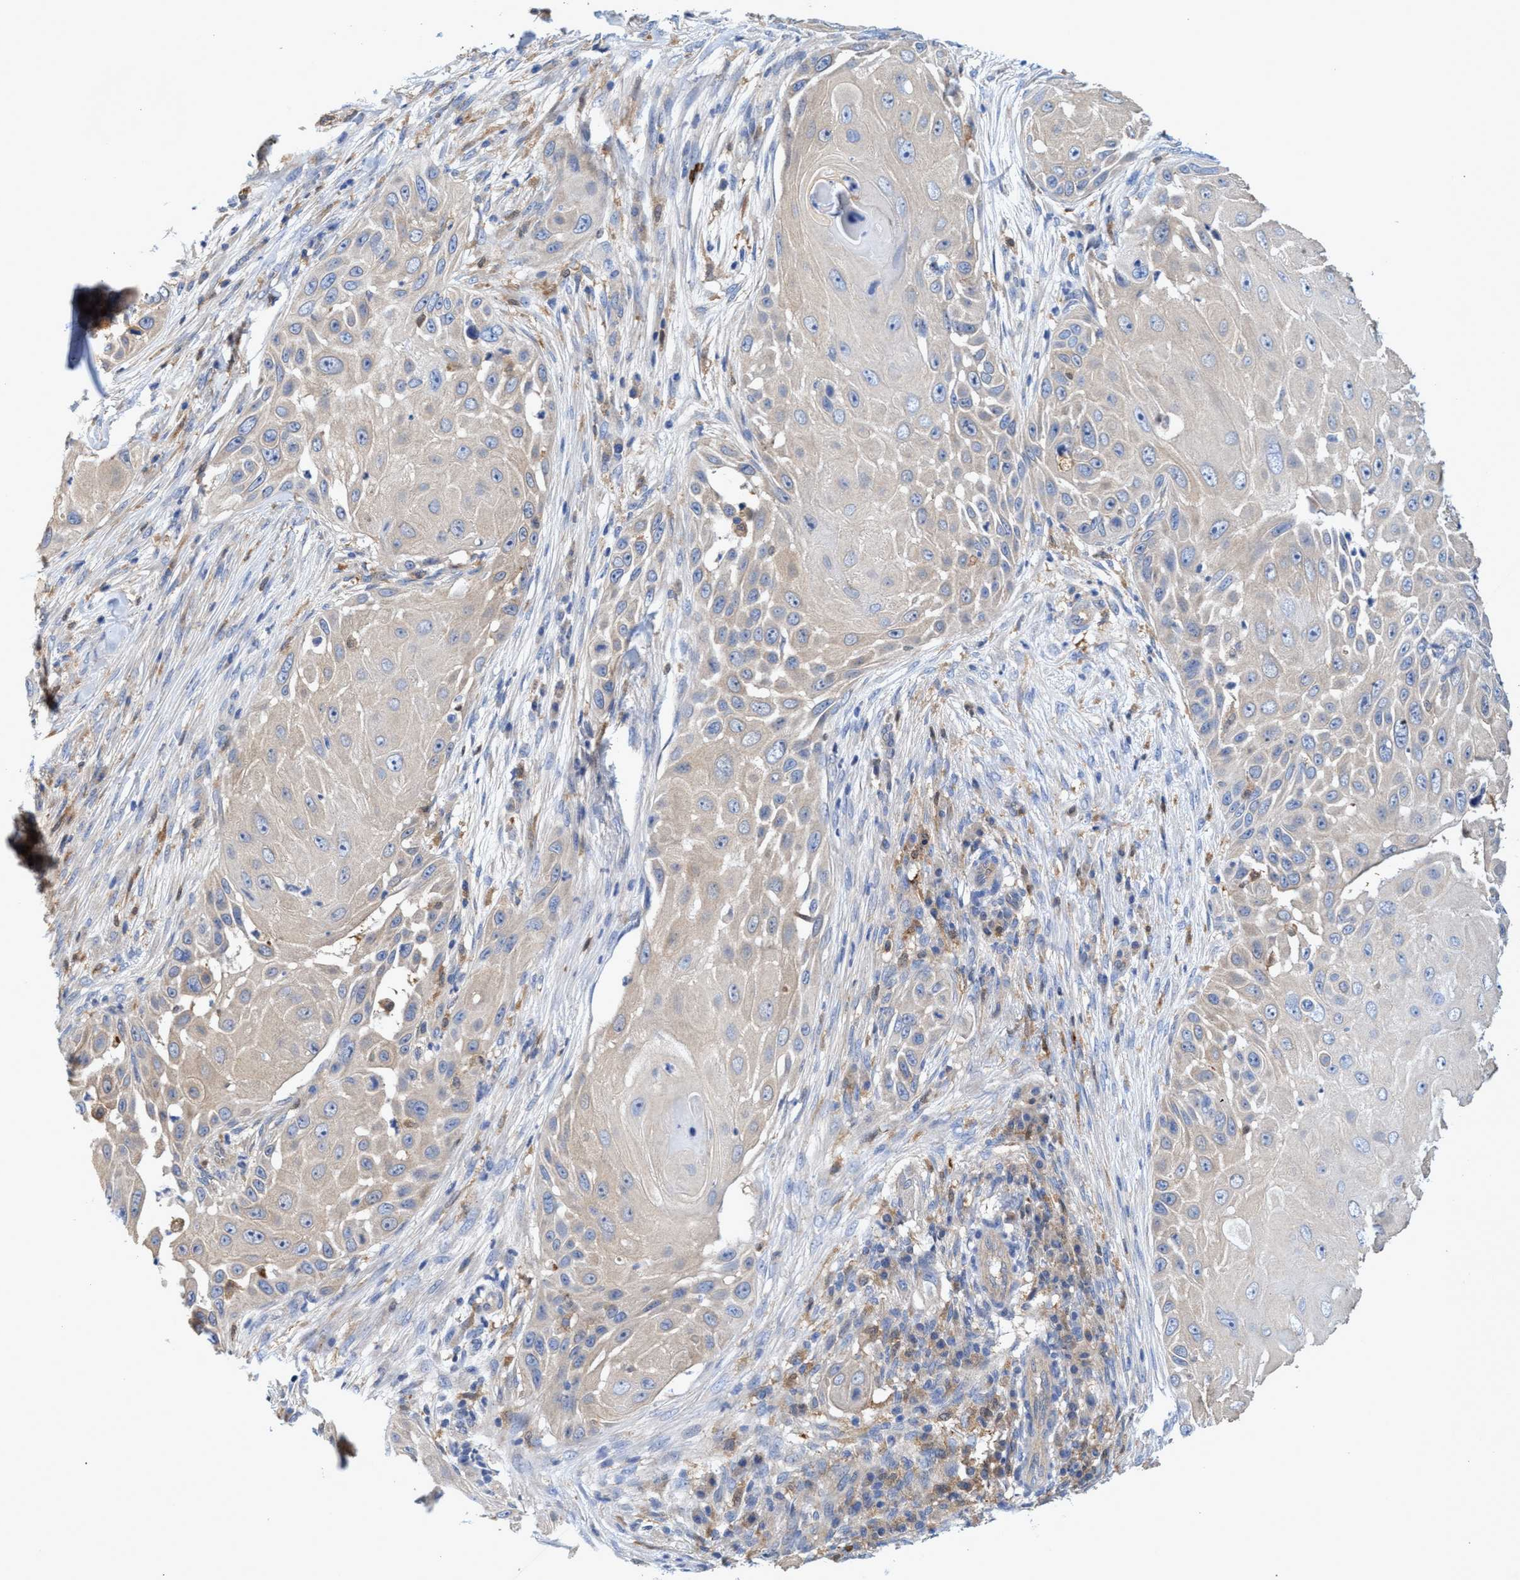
{"staining": {"intensity": "weak", "quantity": "<25%", "location": "cytoplasmic/membranous"}, "tissue": "skin cancer", "cell_type": "Tumor cells", "image_type": "cancer", "snomed": [{"axis": "morphology", "description": "Squamous cell carcinoma, NOS"}, {"axis": "topography", "description": "Skin"}], "caption": "Immunohistochemical staining of skin cancer (squamous cell carcinoma) shows no significant expression in tumor cells.", "gene": "PNPO", "patient": {"sex": "female", "age": 44}}